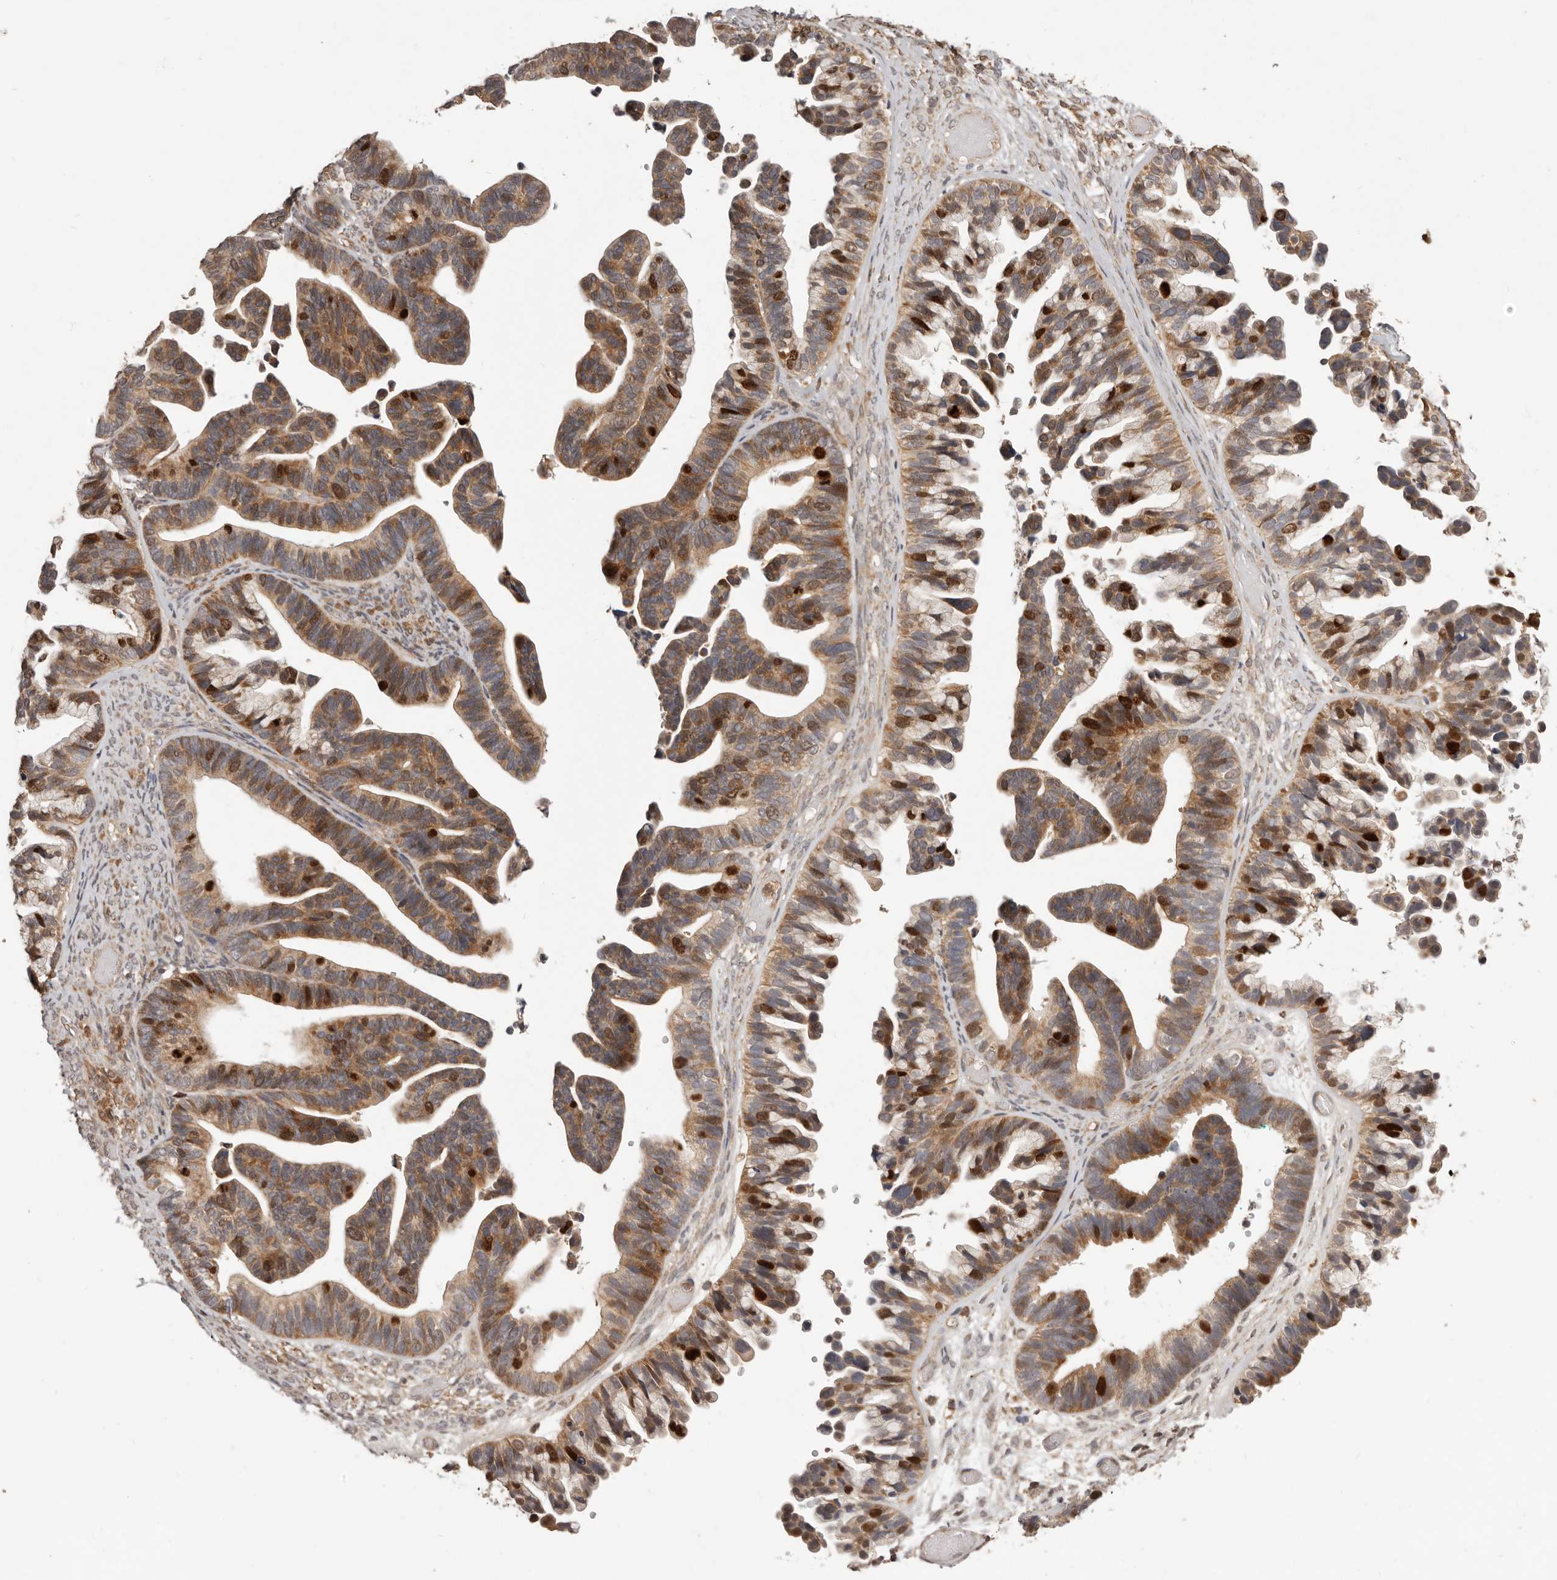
{"staining": {"intensity": "strong", "quantity": "25%-75%", "location": "cytoplasmic/membranous,nuclear"}, "tissue": "ovarian cancer", "cell_type": "Tumor cells", "image_type": "cancer", "snomed": [{"axis": "morphology", "description": "Cystadenocarcinoma, serous, NOS"}, {"axis": "topography", "description": "Ovary"}], "caption": "Protein analysis of serous cystadenocarcinoma (ovarian) tissue demonstrates strong cytoplasmic/membranous and nuclear expression in approximately 25%-75% of tumor cells. Ihc stains the protein in brown and the nuclei are stained blue.", "gene": "RNF187", "patient": {"sex": "female", "age": 56}}